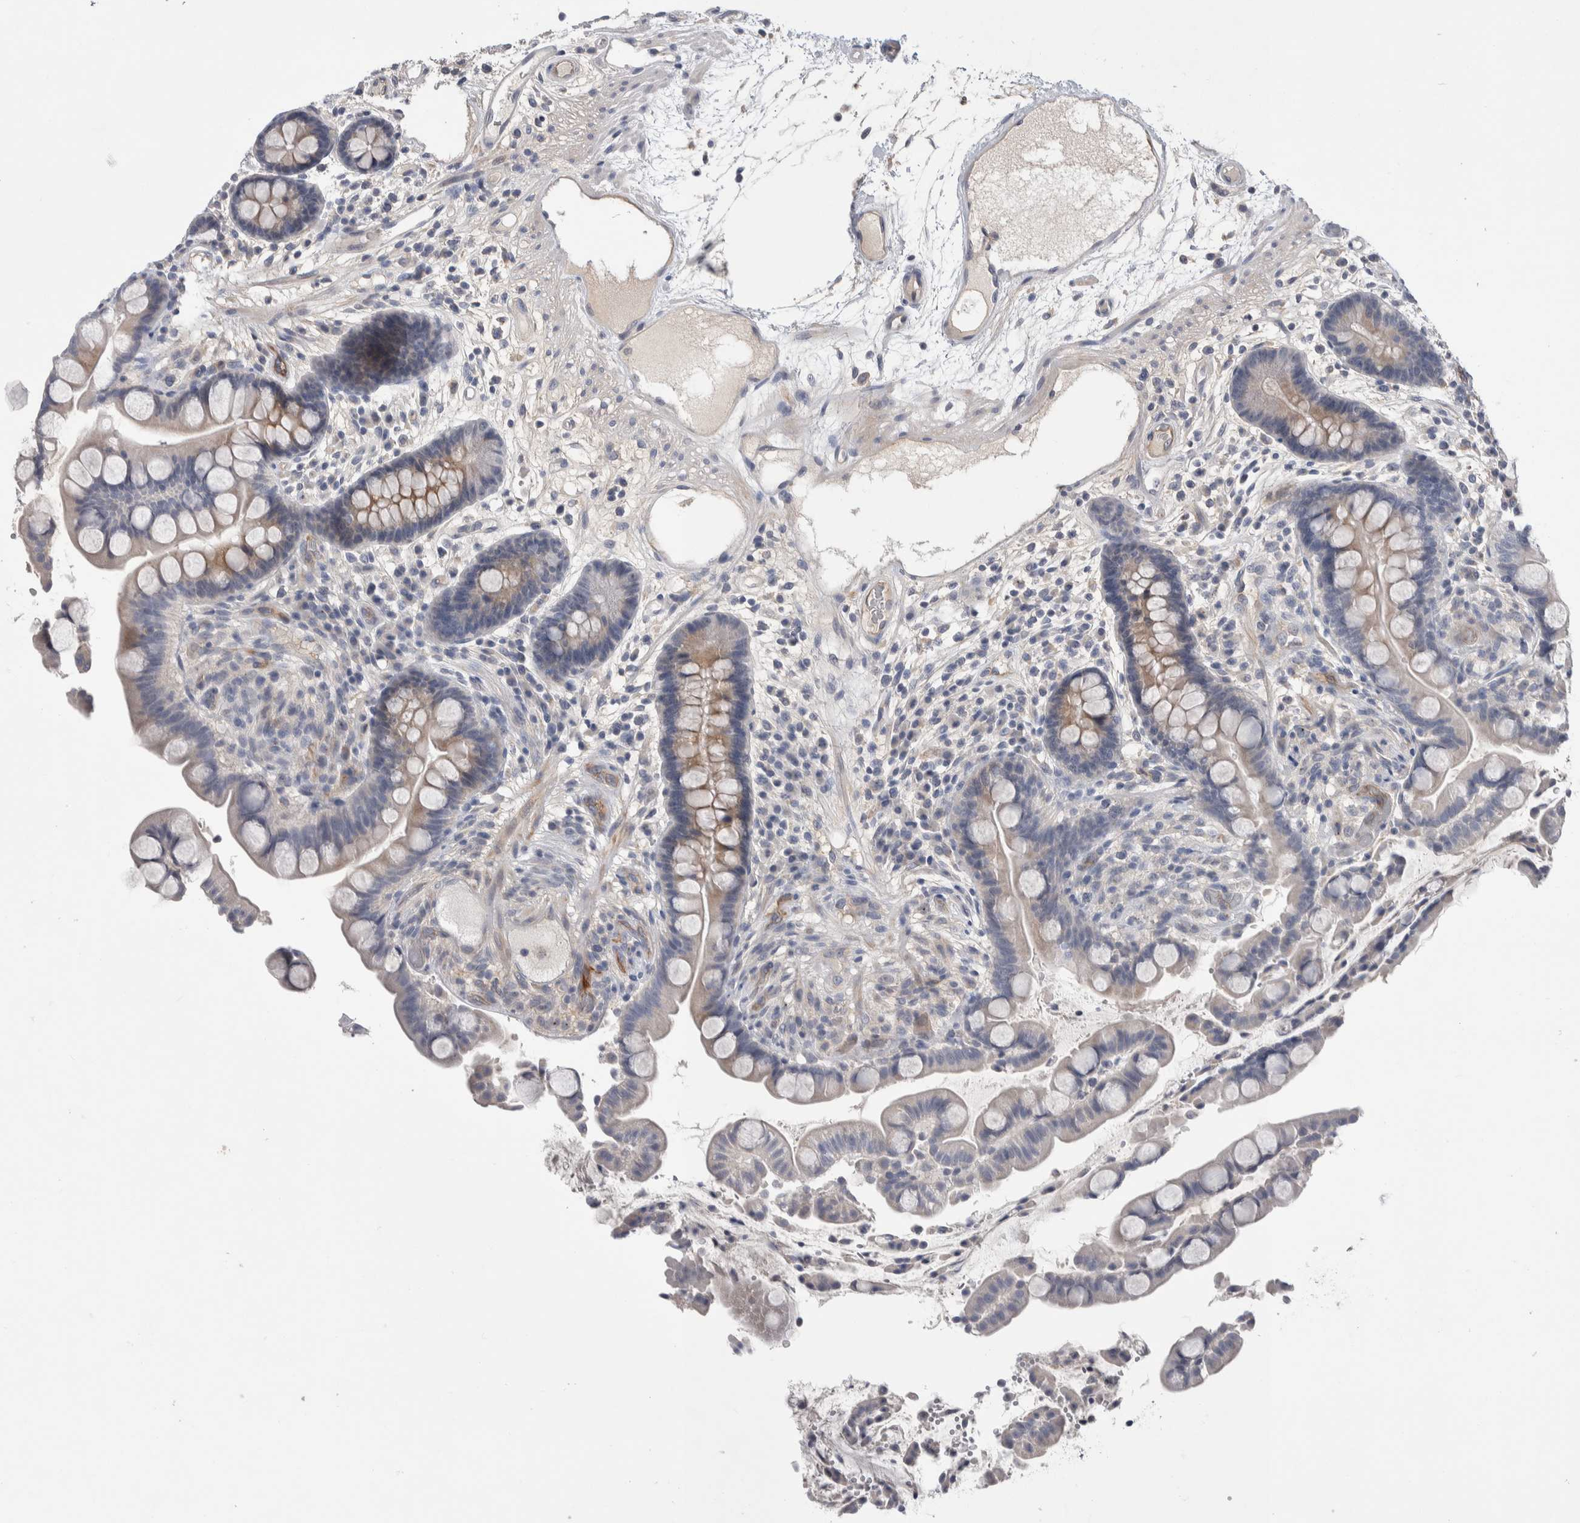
{"staining": {"intensity": "negative", "quantity": "none", "location": "none"}, "tissue": "colon", "cell_type": "Endothelial cells", "image_type": "normal", "snomed": [{"axis": "morphology", "description": "Normal tissue, NOS"}, {"axis": "topography", "description": "Colon"}], "caption": "Immunohistochemistry histopathology image of unremarkable human colon stained for a protein (brown), which demonstrates no expression in endothelial cells.", "gene": "CEP131", "patient": {"sex": "male", "age": 73}}